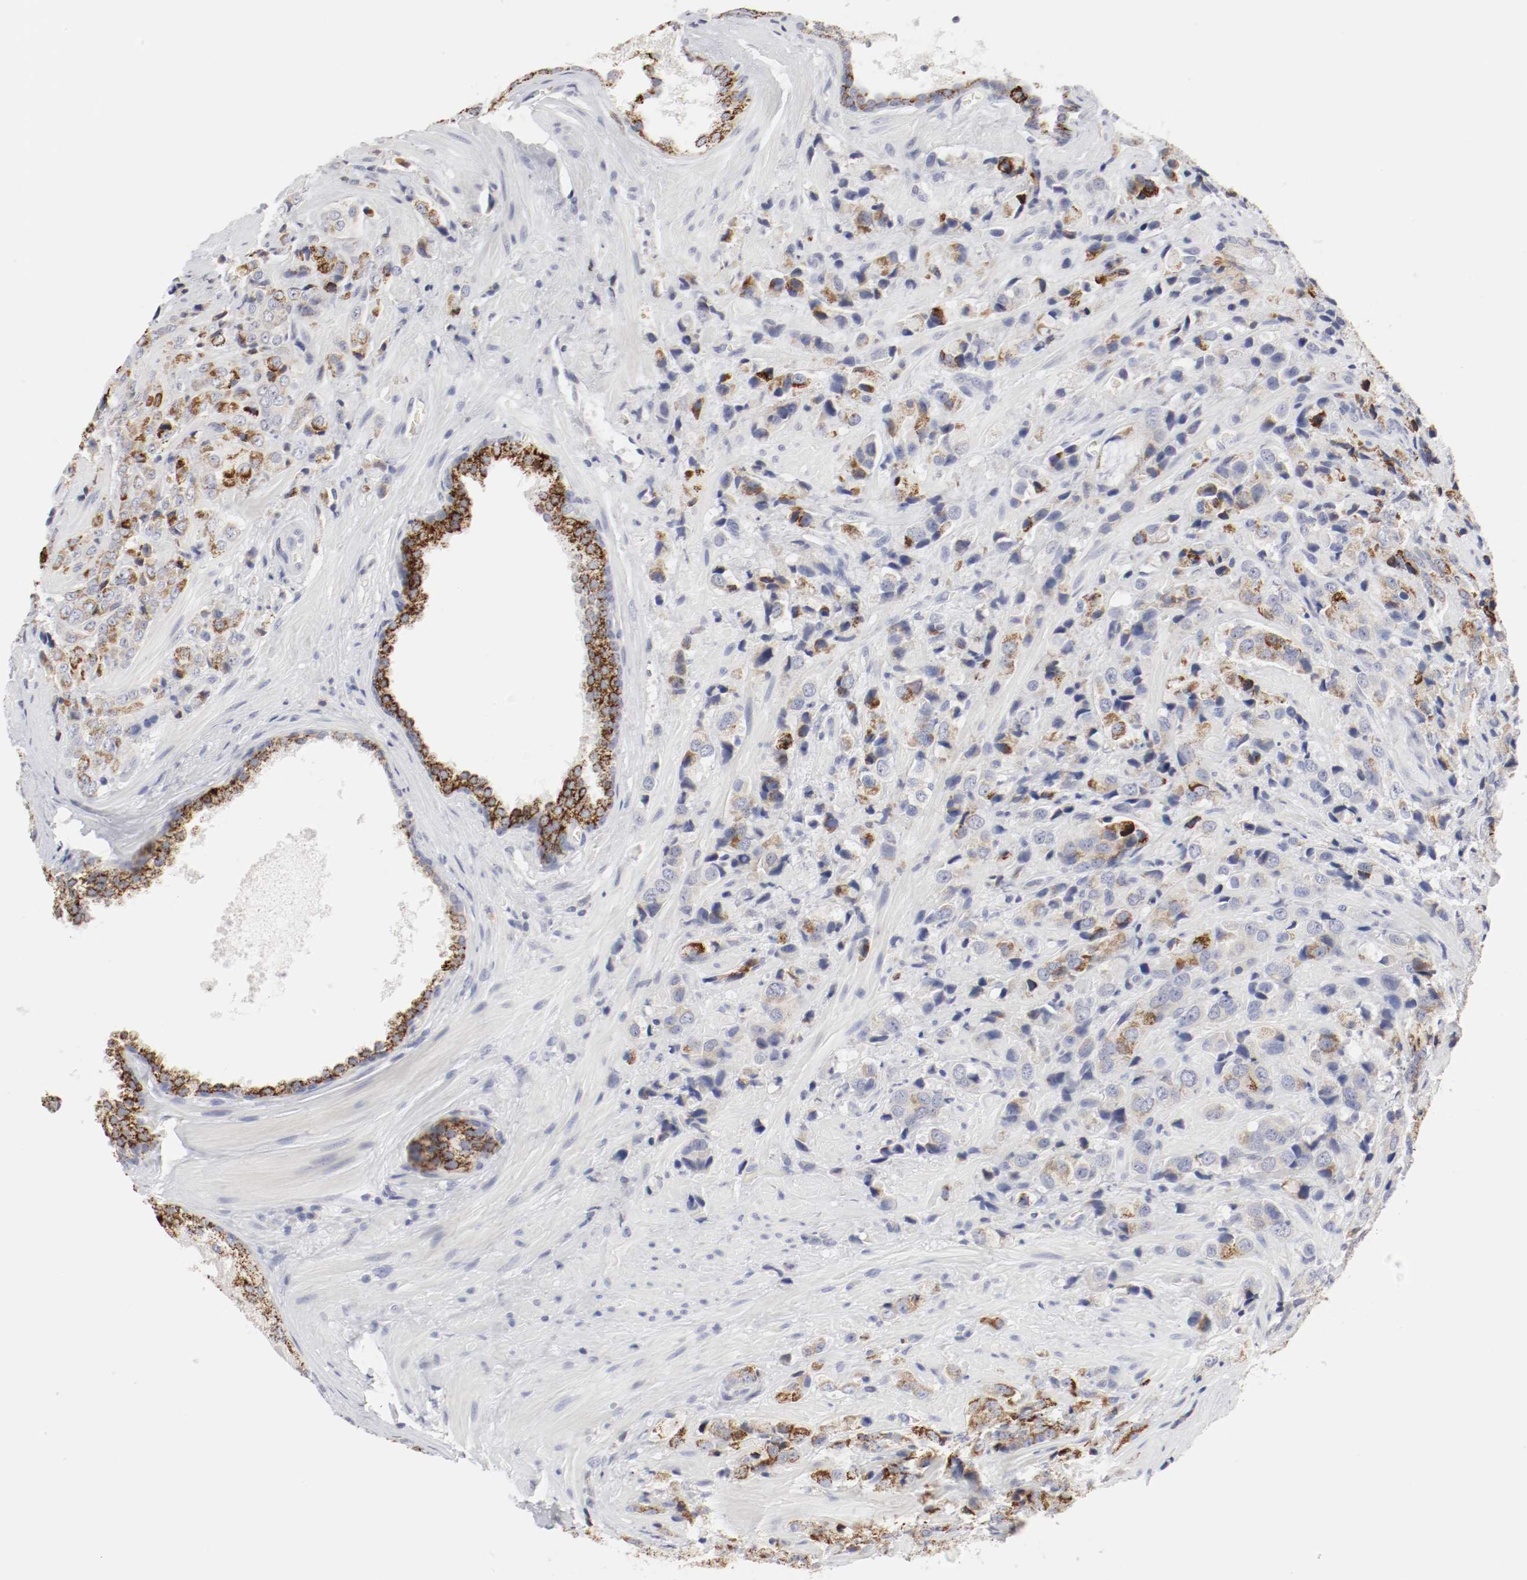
{"staining": {"intensity": "strong", "quantity": "25%-75%", "location": "cytoplasmic/membranous"}, "tissue": "prostate cancer", "cell_type": "Tumor cells", "image_type": "cancer", "snomed": [{"axis": "morphology", "description": "Adenocarcinoma, High grade"}, {"axis": "topography", "description": "Prostate"}], "caption": "Strong cytoplasmic/membranous protein staining is seen in about 25%-75% of tumor cells in high-grade adenocarcinoma (prostate).", "gene": "ITGAX", "patient": {"sex": "male", "age": 70}}